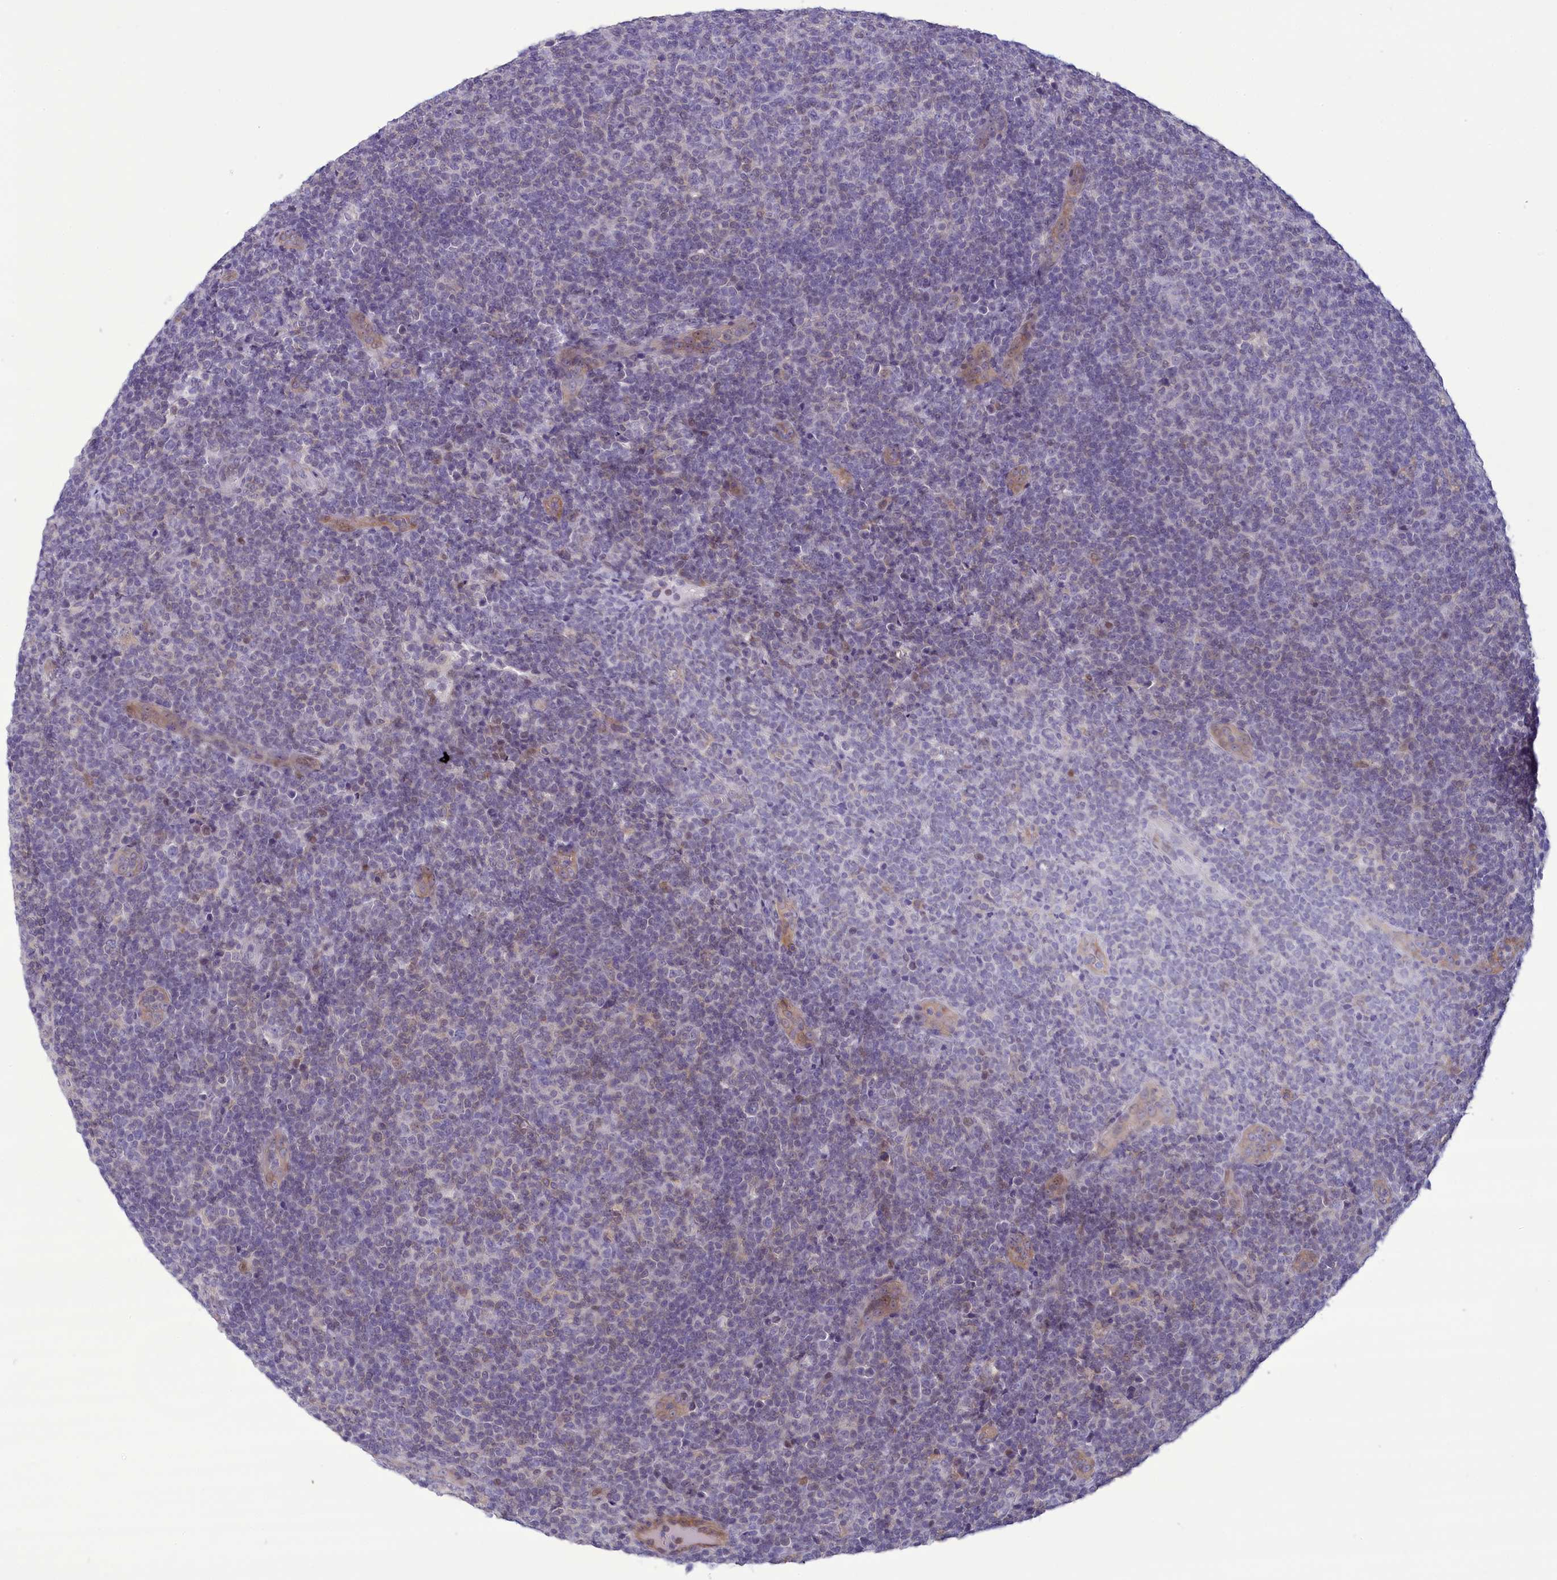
{"staining": {"intensity": "negative", "quantity": "none", "location": "none"}, "tissue": "lymphoma", "cell_type": "Tumor cells", "image_type": "cancer", "snomed": [{"axis": "morphology", "description": "Malignant lymphoma, non-Hodgkin's type, Low grade"}, {"axis": "topography", "description": "Lymph node"}], "caption": "The immunohistochemistry (IHC) histopathology image has no significant positivity in tumor cells of malignant lymphoma, non-Hodgkin's type (low-grade) tissue. (Brightfield microscopy of DAB immunohistochemistry (IHC) at high magnification).", "gene": "CORO2A", "patient": {"sex": "male", "age": 66}}